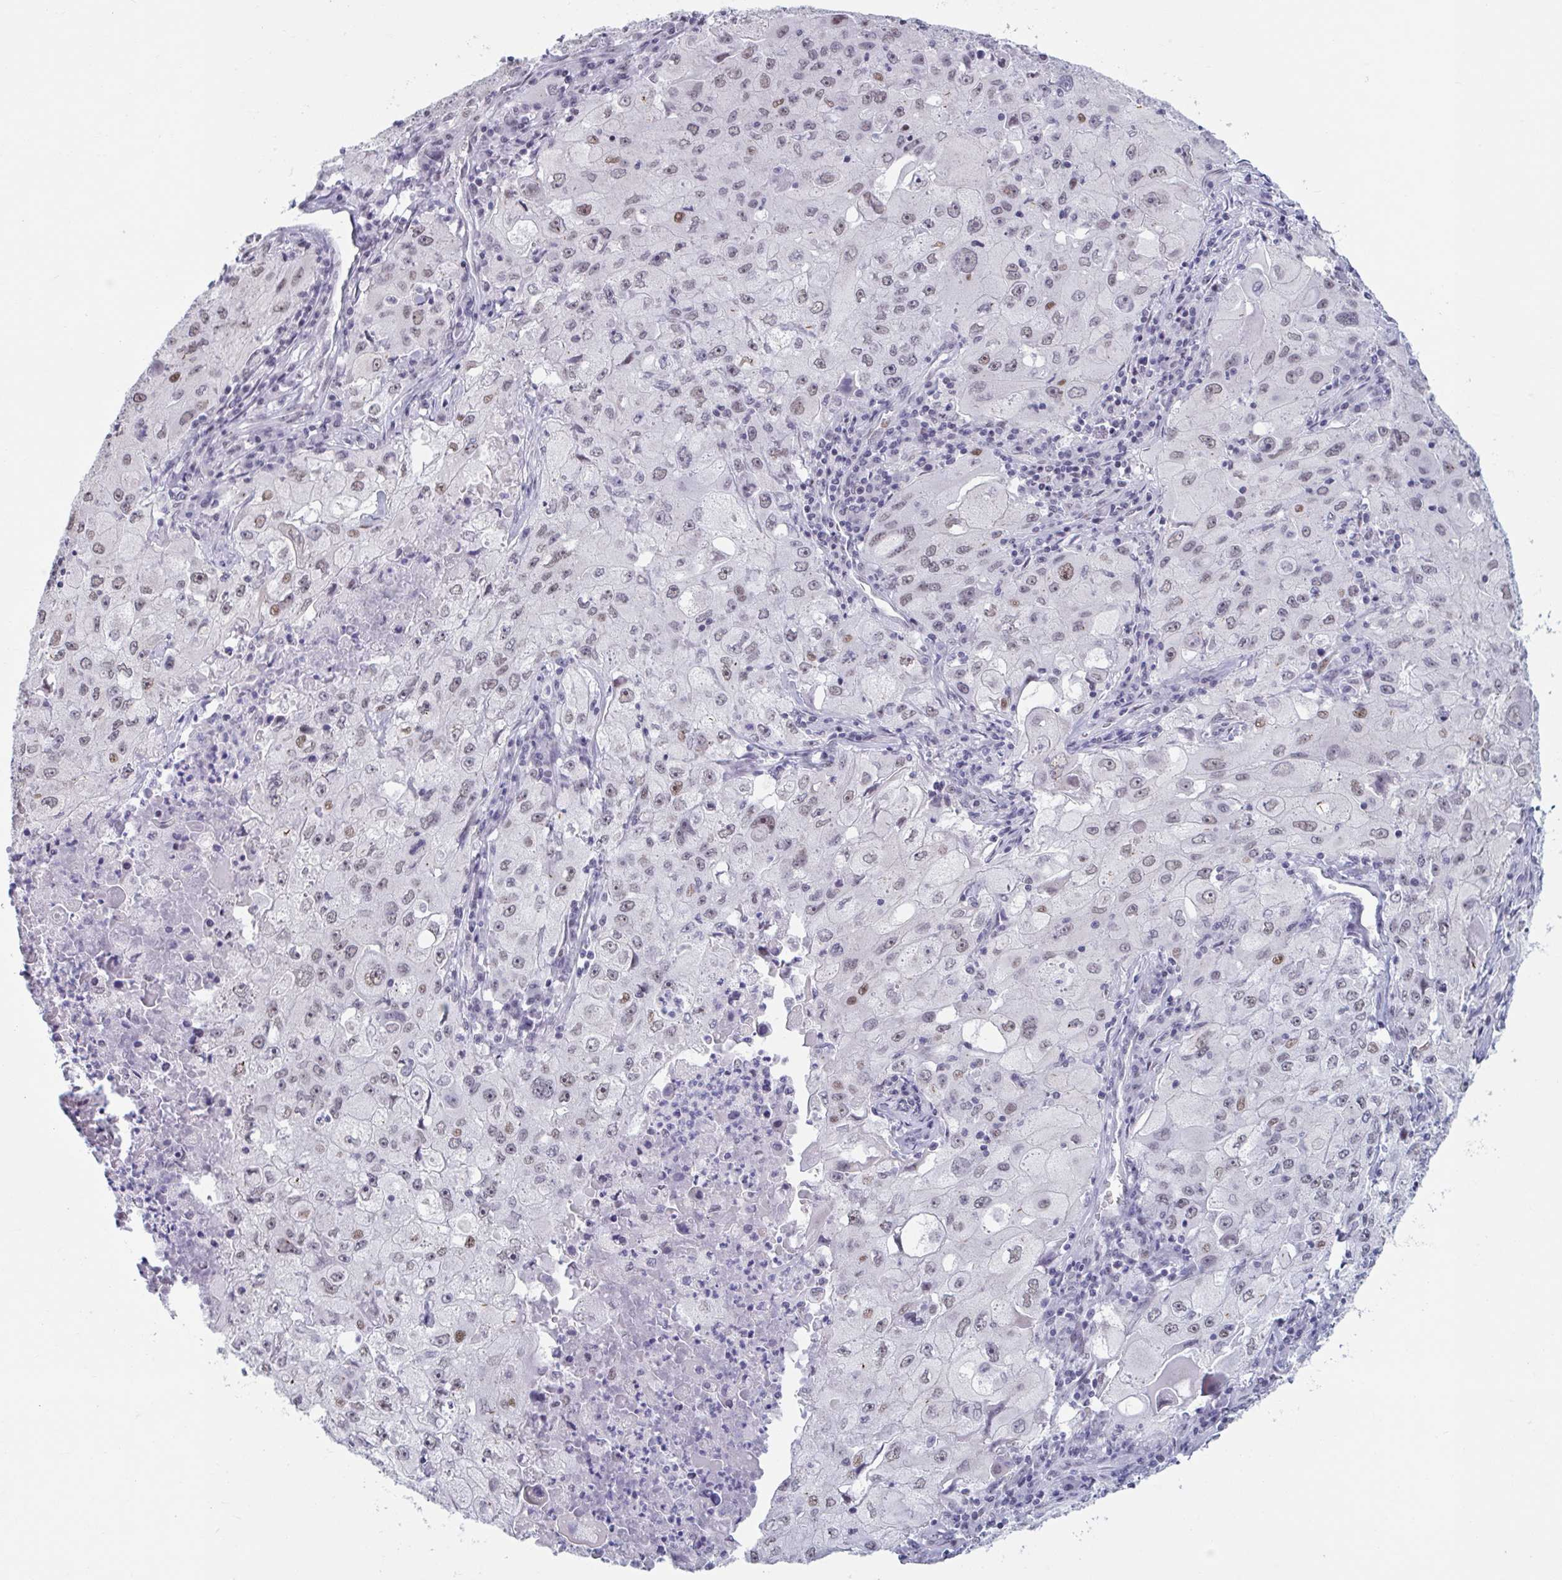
{"staining": {"intensity": "weak", "quantity": "25%-75%", "location": "nuclear"}, "tissue": "lung cancer", "cell_type": "Tumor cells", "image_type": "cancer", "snomed": [{"axis": "morphology", "description": "Squamous cell carcinoma, NOS"}, {"axis": "topography", "description": "Lung"}], "caption": "This photomicrograph demonstrates lung cancer stained with immunohistochemistry to label a protein in brown. The nuclear of tumor cells show weak positivity for the protein. Nuclei are counter-stained blue.", "gene": "HSD17B6", "patient": {"sex": "male", "age": 63}}